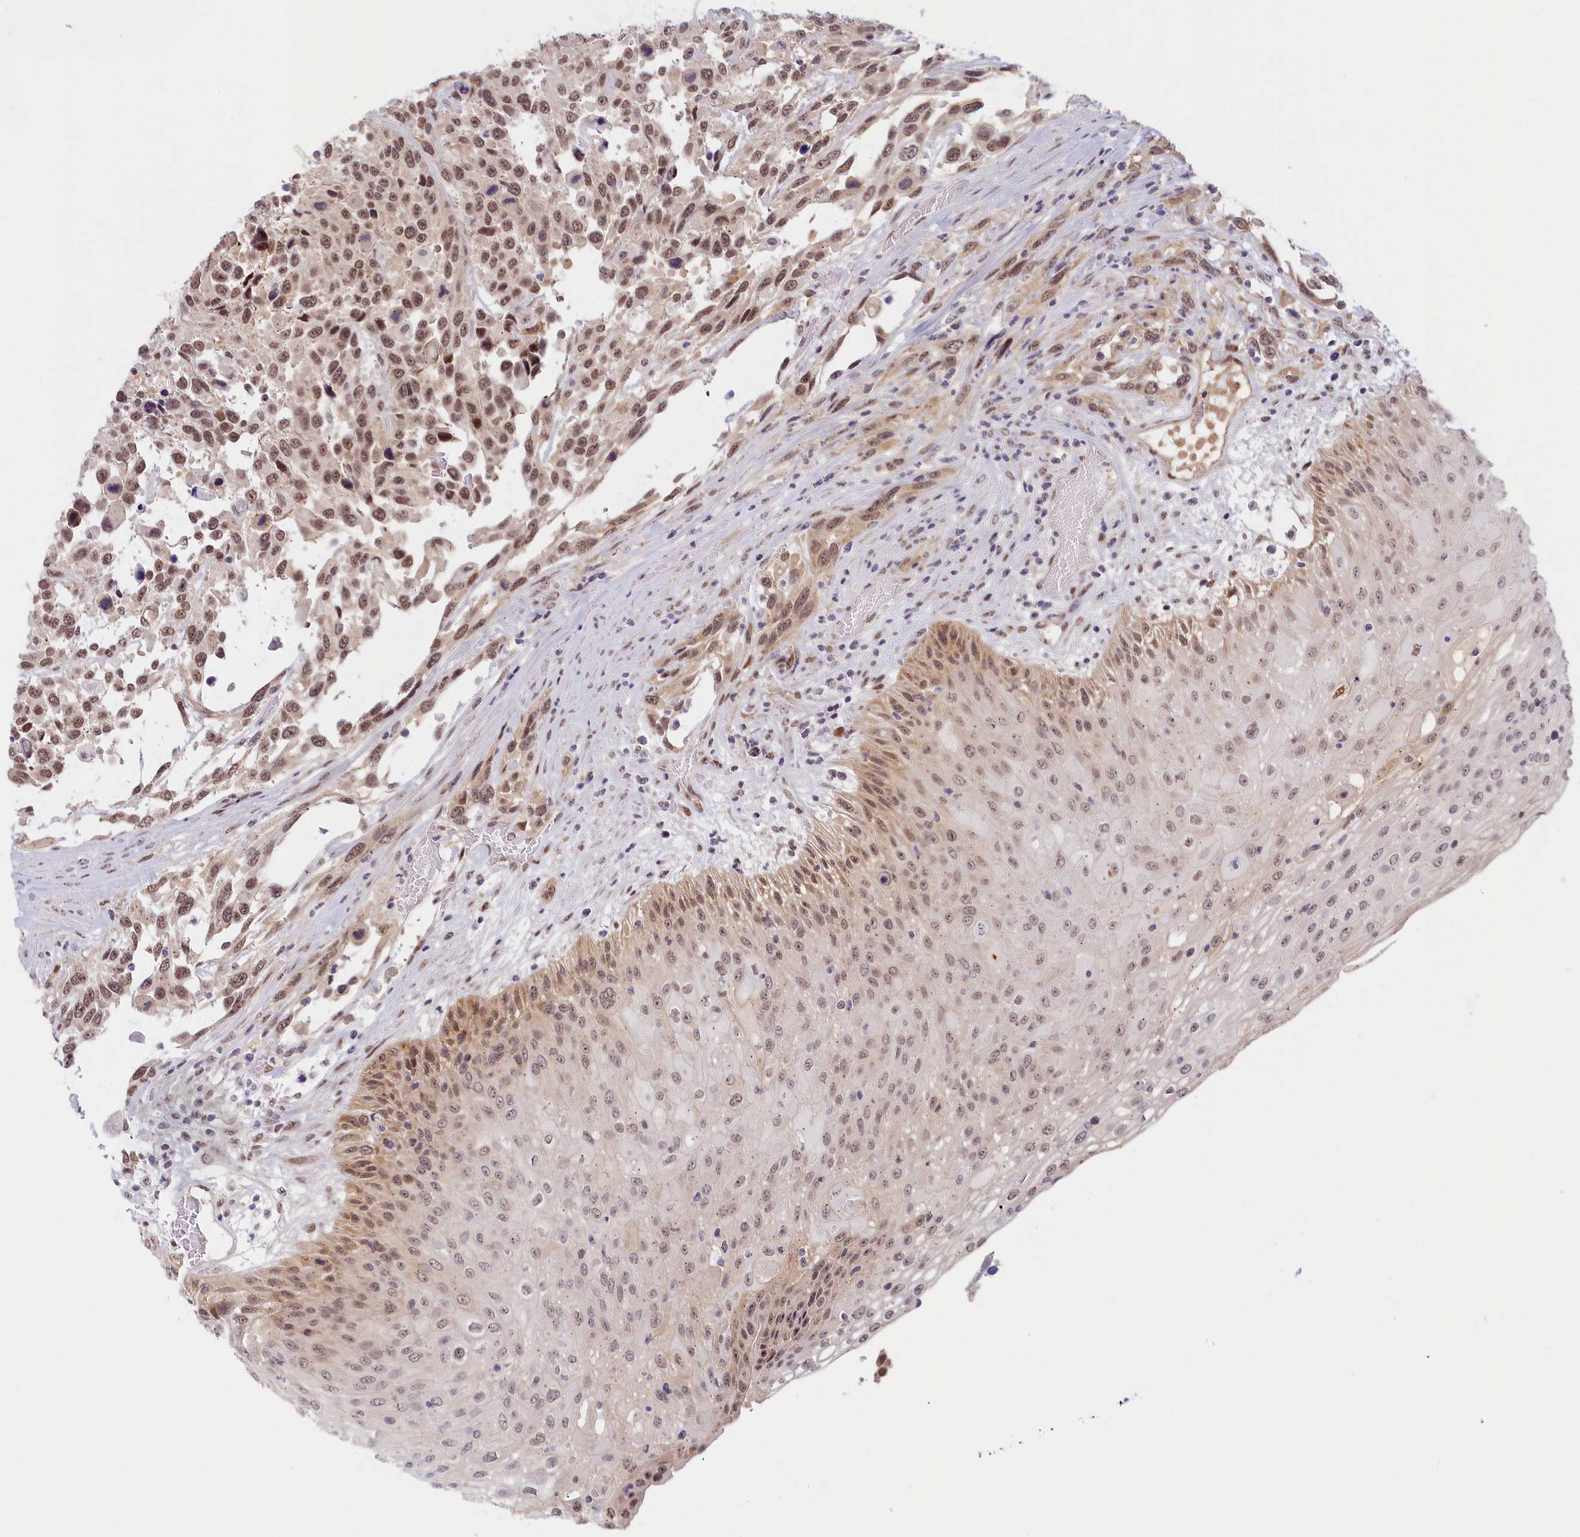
{"staining": {"intensity": "moderate", "quantity": ">75%", "location": "nuclear"}, "tissue": "urothelial cancer", "cell_type": "Tumor cells", "image_type": "cancer", "snomed": [{"axis": "morphology", "description": "Urothelial carcinoma, High grade"}, {"axis": "topography", "description": "Urinary bladder"}], "caption": "This histopathology image demonstrates immunohistochemistry (IHC) staining of high-grade urothelial carcinoma, with medium moderate nuclear positivity in approximately >75% of tumor cells.", "gene": "SEC31B", "patient": {"sex": "female", "age": 70}}